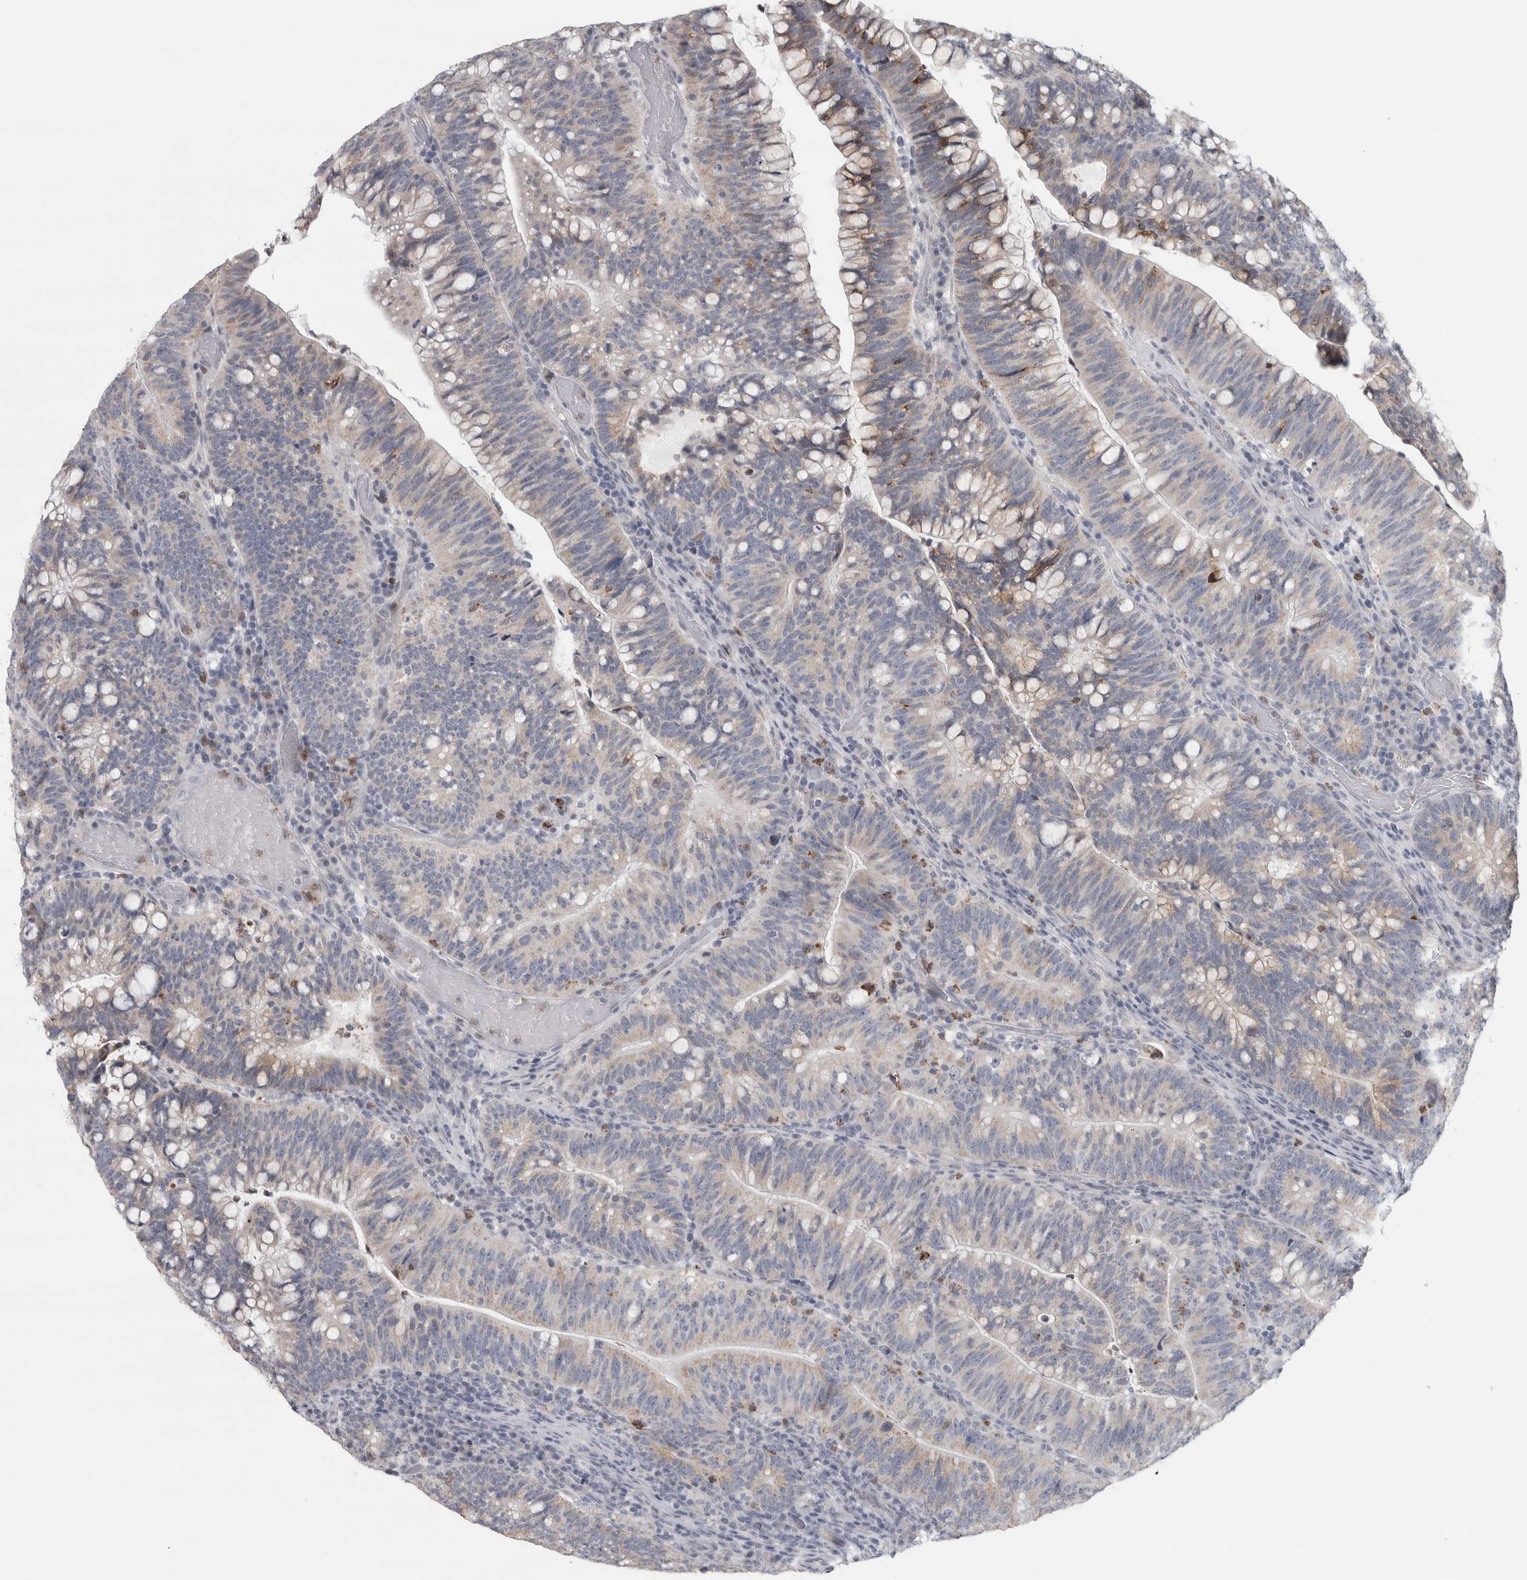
{"staining": {"intensity": "weak", "quantity": "<25%", "location": "cytoplasmic/membranous"}, "tissue": "colorectal cancer", "cell_type": "Tumor cells", "image_type": "cancer", "snomed": [{"axis": "morphology", "description": "Adenocarcinoma, NOS"}, {"axis": "topography", "description": "Colon"}], "caption": "This histopathology image is of colorectal adenocarcinoma stained with IHC to label a protein in brown with the nuclei are counter-stained blue. There is no expression in tumor cells.", "gene": "PTPRN2", "patient": {"sex": "female", "age": 66}}